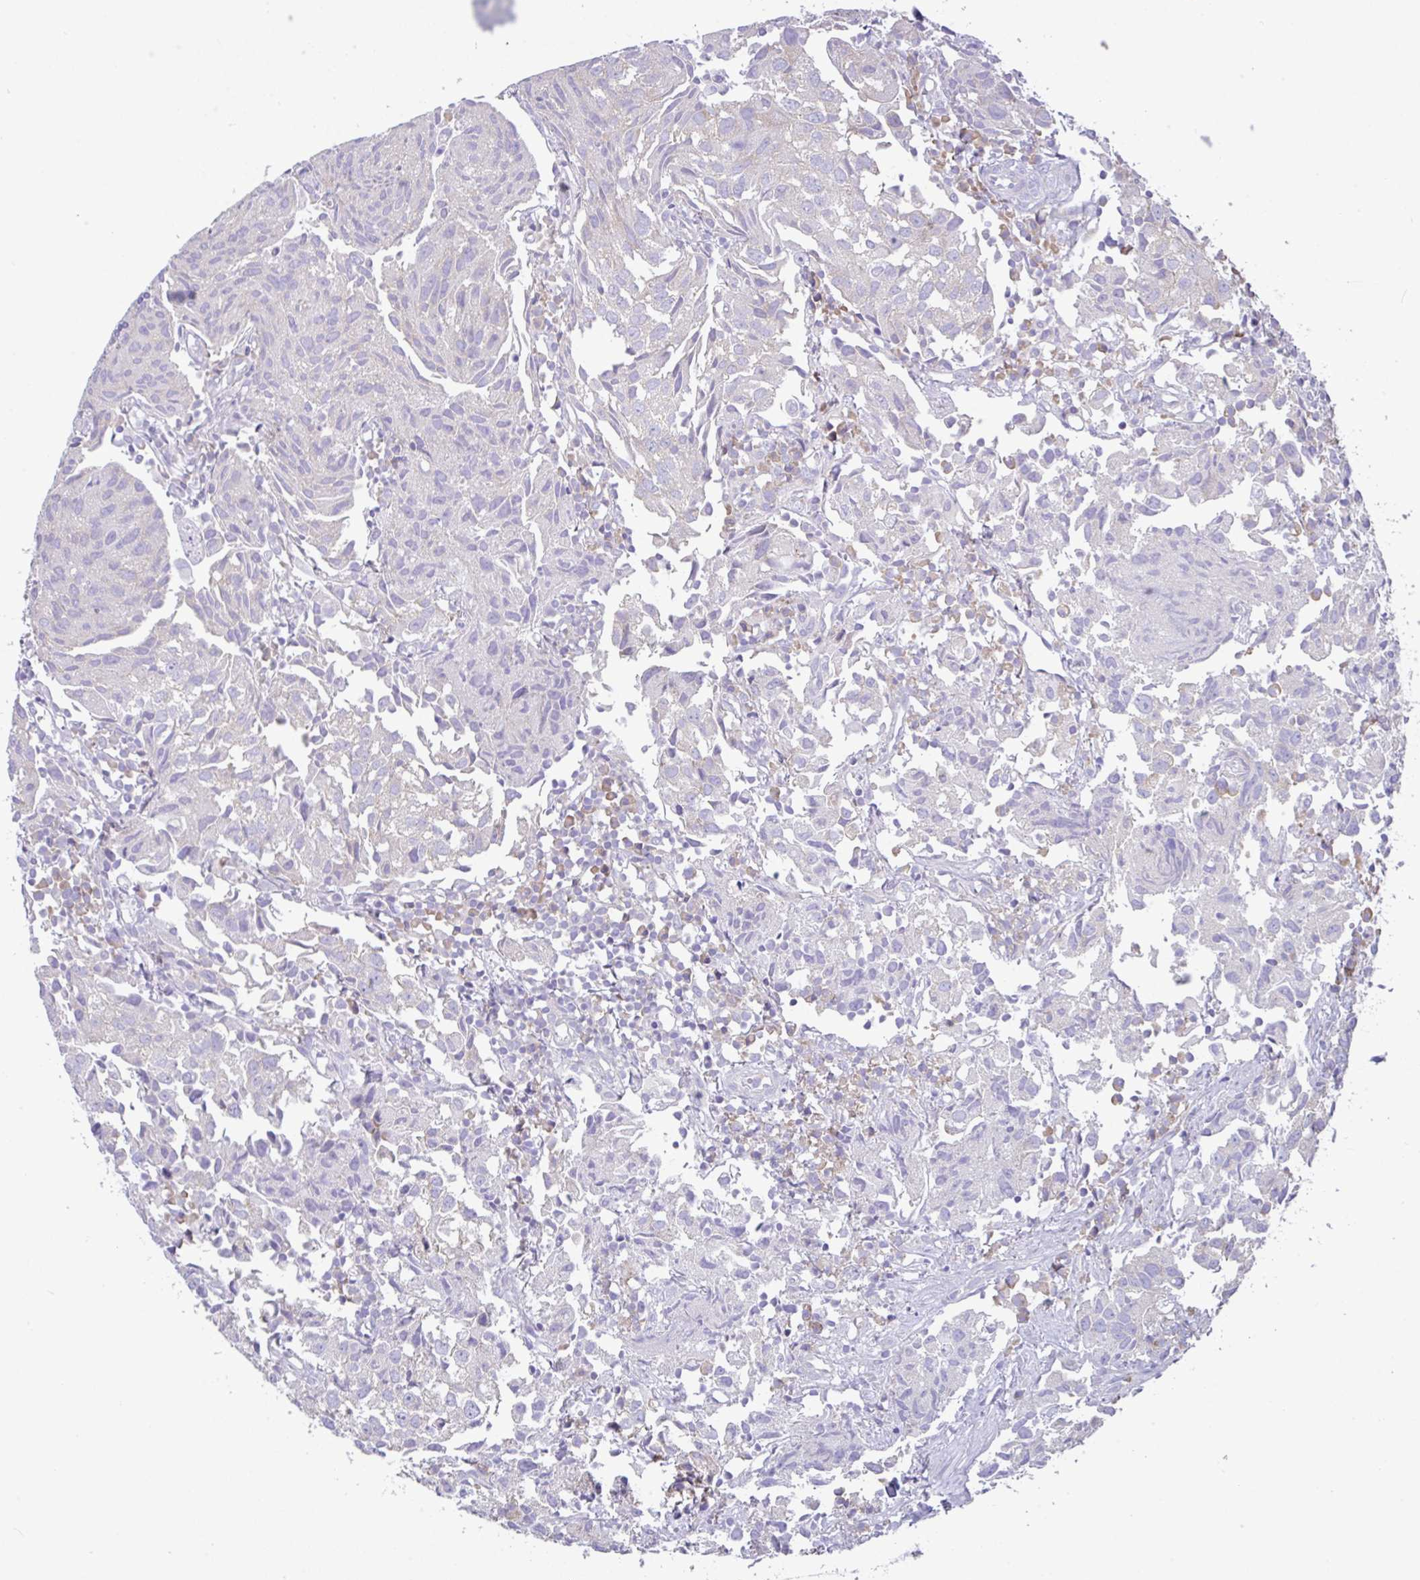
{"staining": {"intensity": "negative", "quantity": "none", "location": "none"}, "tissue": "urothelial cancer", "cell_type": "Tumor cells", "image_type": "cancer", "snomed": [{"axis": "morphology", "description": "Urothelial carcinoma, High grade"}, {"axis": "topography", "description": "Urinary bladder"}], "caption": "Immunohistochemical staining of urothelial cancer shows no significant staining in tumor cells. (Stains: DAB immunohistochemistry with hematoxylin counter stain, Microscopy: brightfield microscopy at high magnification).", "gene": "GFPT2", "patient": {"sex": "female", "age": 75}}